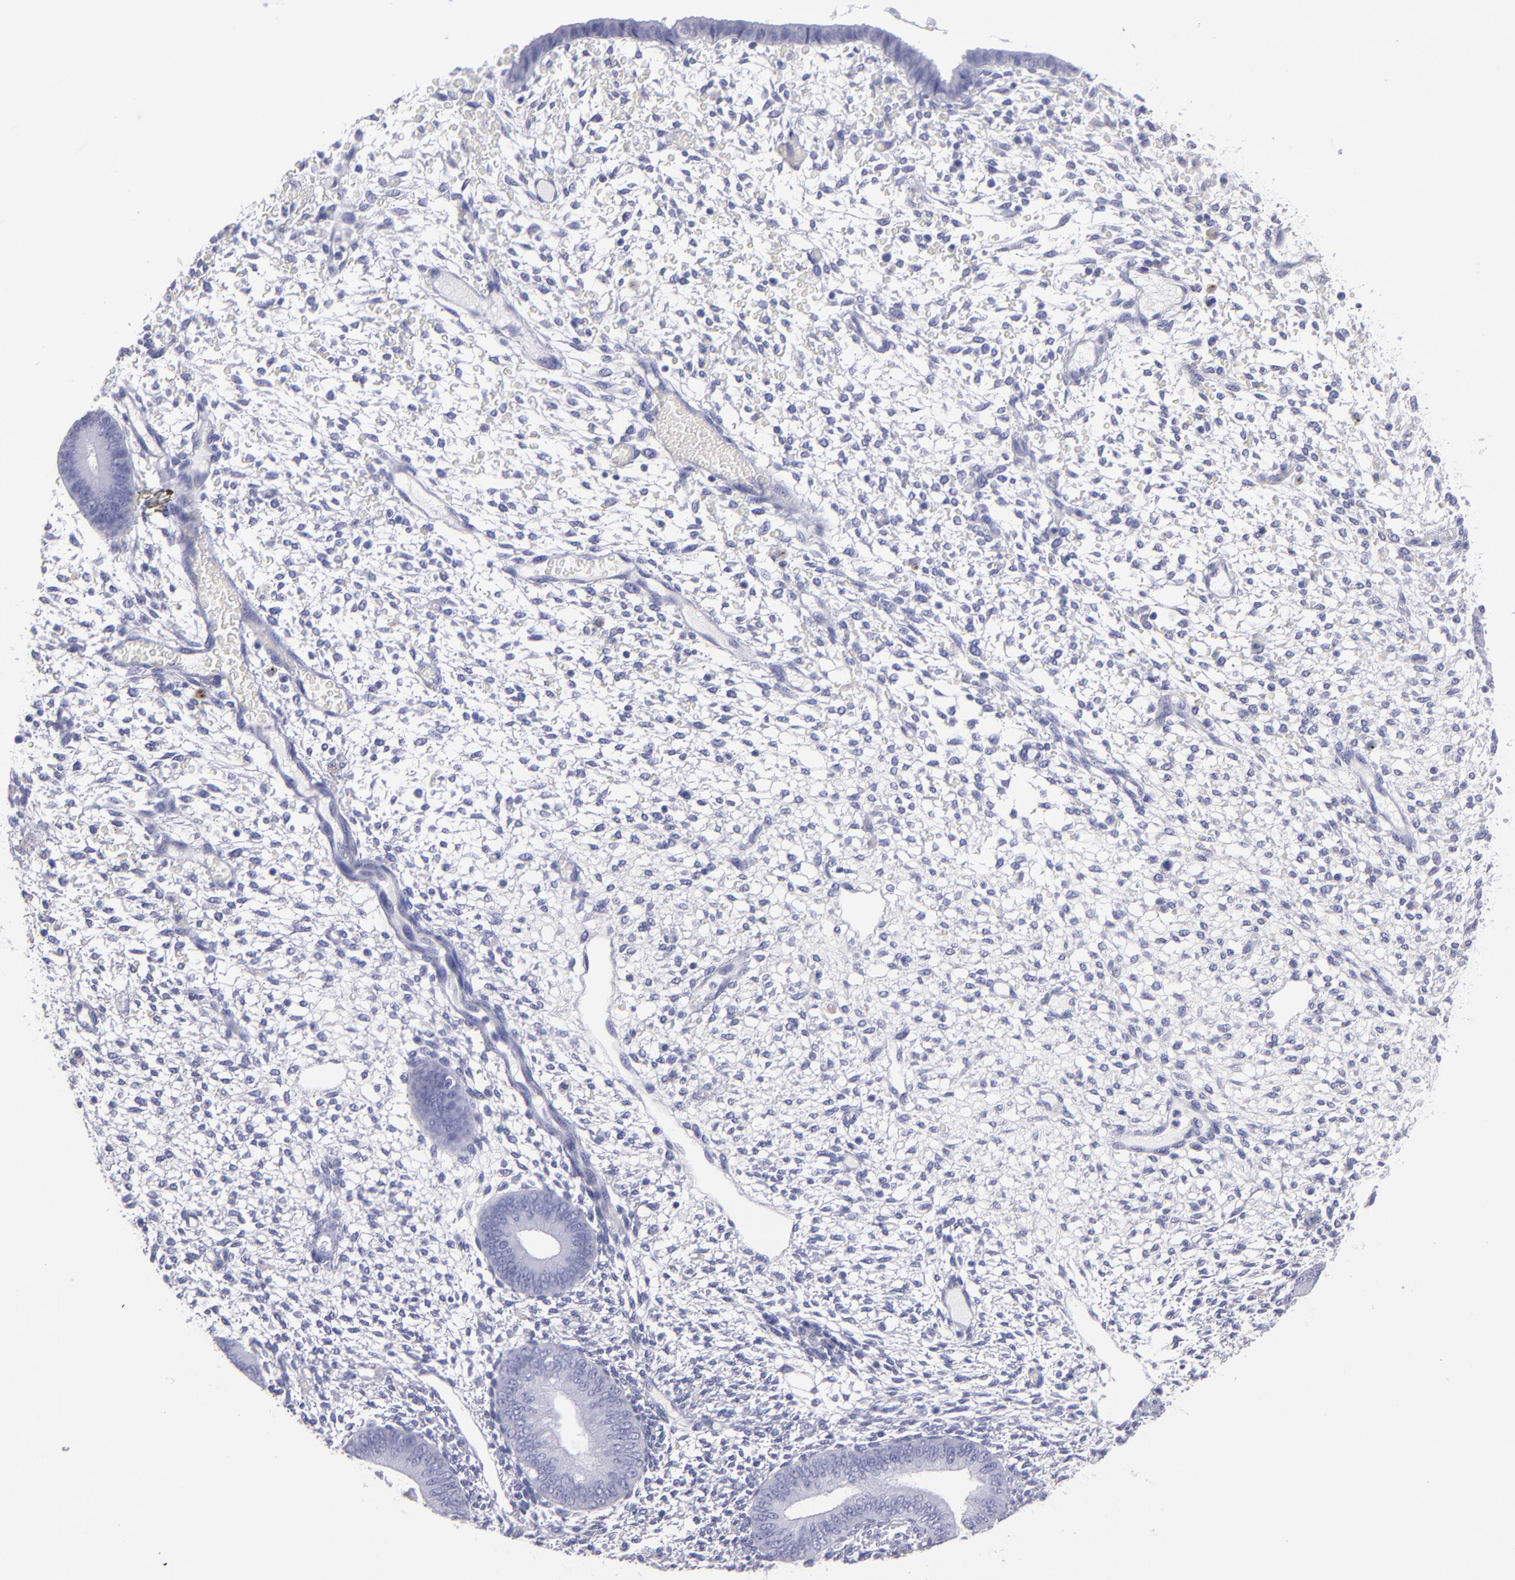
{"staining": {"intensity": "negative", "quantity": "none", "location": "none"}, "tissue": "endometrium", "cell_type": "Cells in endometrial stroma", "image_type": "normal", "snomed": [{"axis": "morphology", "description": "Normal tissue, NOS"}, {"axis": "topography", "description": "Endometrium"}], "caption": "DAB (3,3'-diaminobenzidine) immunohistochemical staining of normal human endometrium reveals no significant staining in cells in endometrial stroma. (DAB immunohistochemistry visualized using brightfield microscopy, high magnification).", "gene": "MB", "patient": {"sex": "female", "age": 42}}